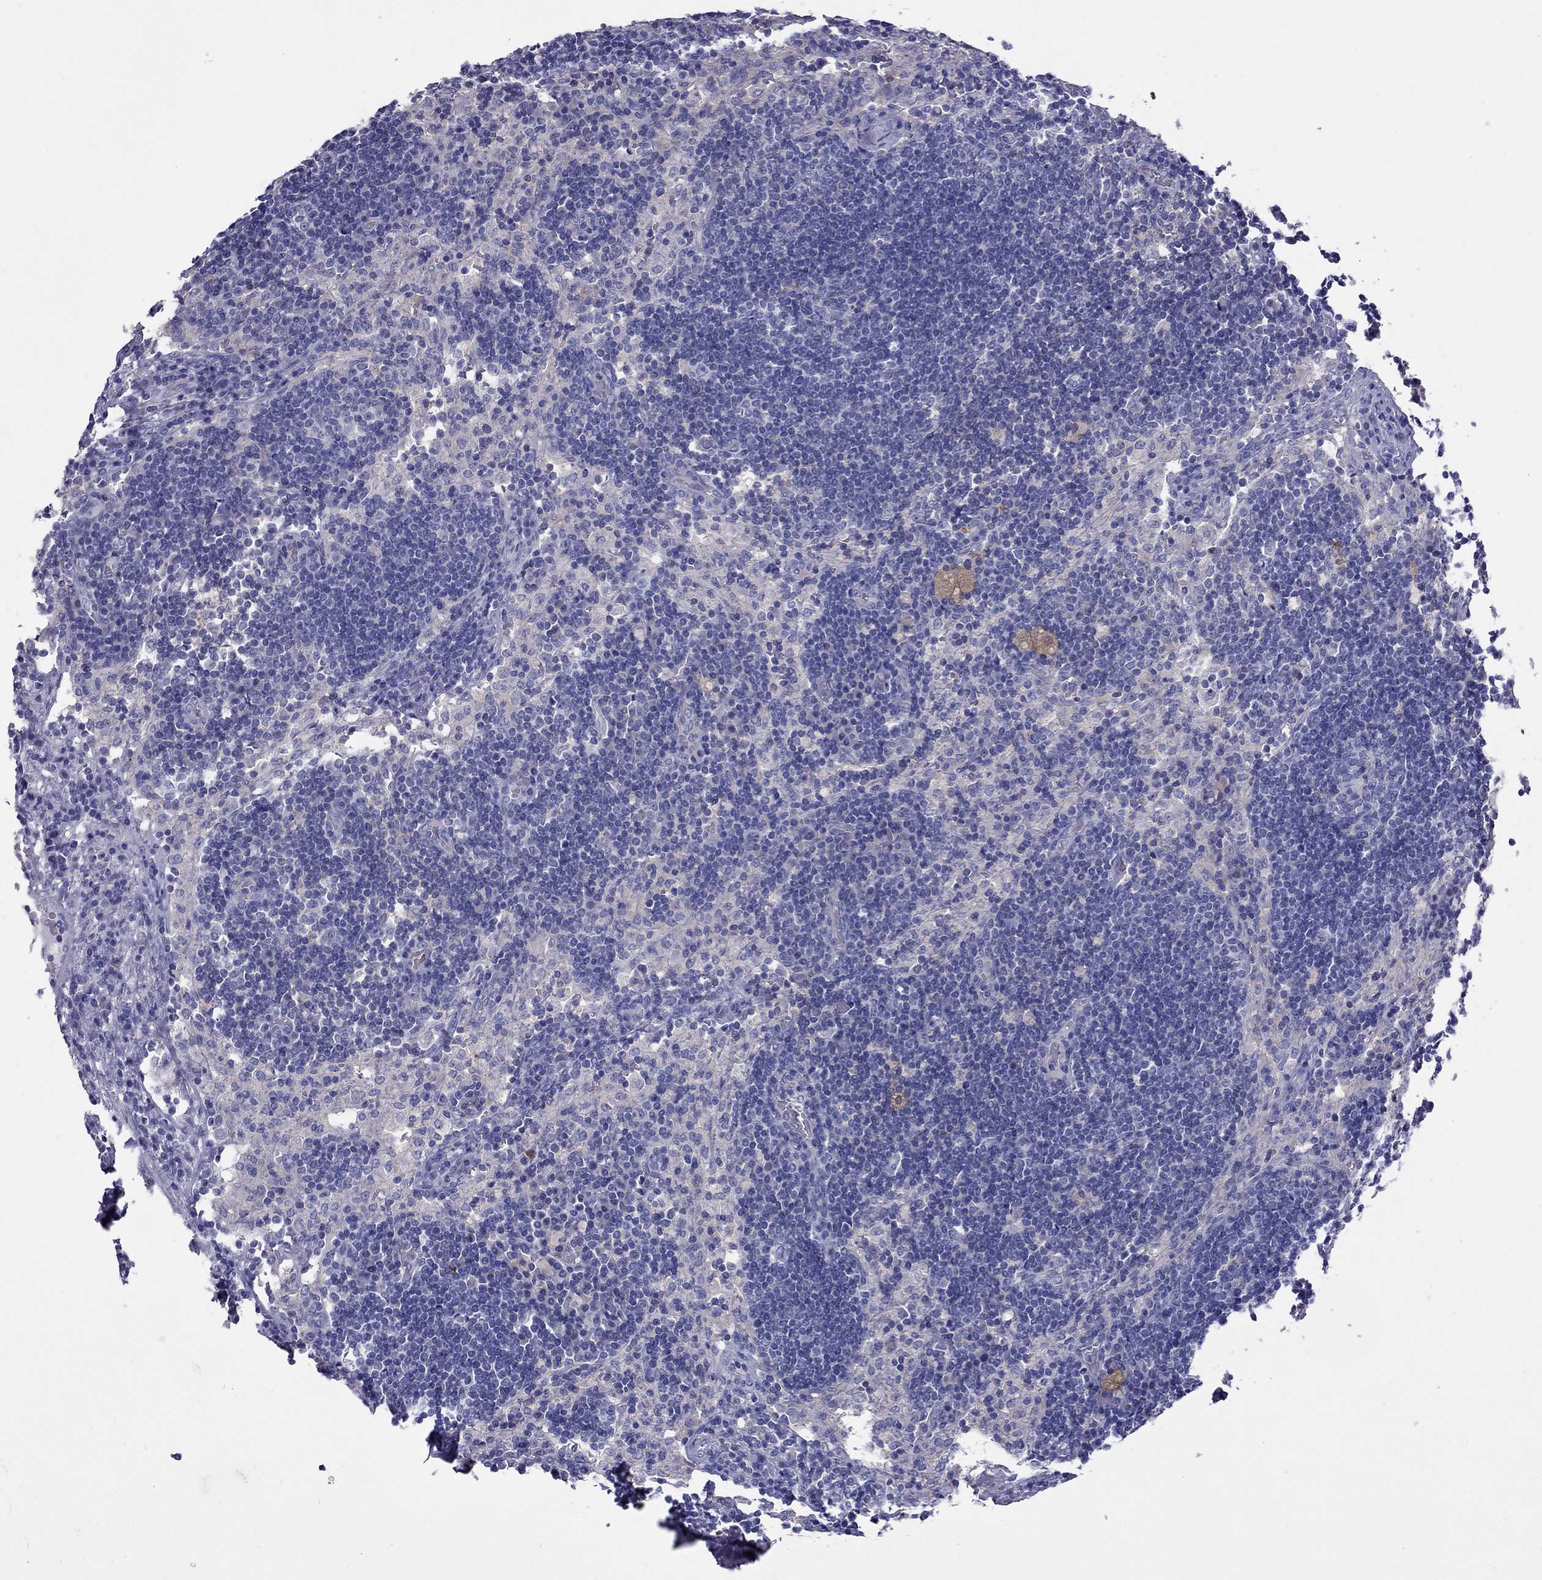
{"staining": {"intensity": "negative", "quantity": "none", "location": "none"}, "tissue": "lymph node", "cell_type": "Germinal center cells", "image_type": "normal", "snomed": [{"axis": "morphology", "description": "Normal tissue, NOS"}, {"axis": "topography", "description": "Lymph node"}], "caption": "Image shows no protein positivity in germinal center cells of normal lymph node. (DAB IHC visualized using brightfield microscopy, high magnification).", "gene": "ALOX15B", "patient": {"sex": "male", "age": 63}}